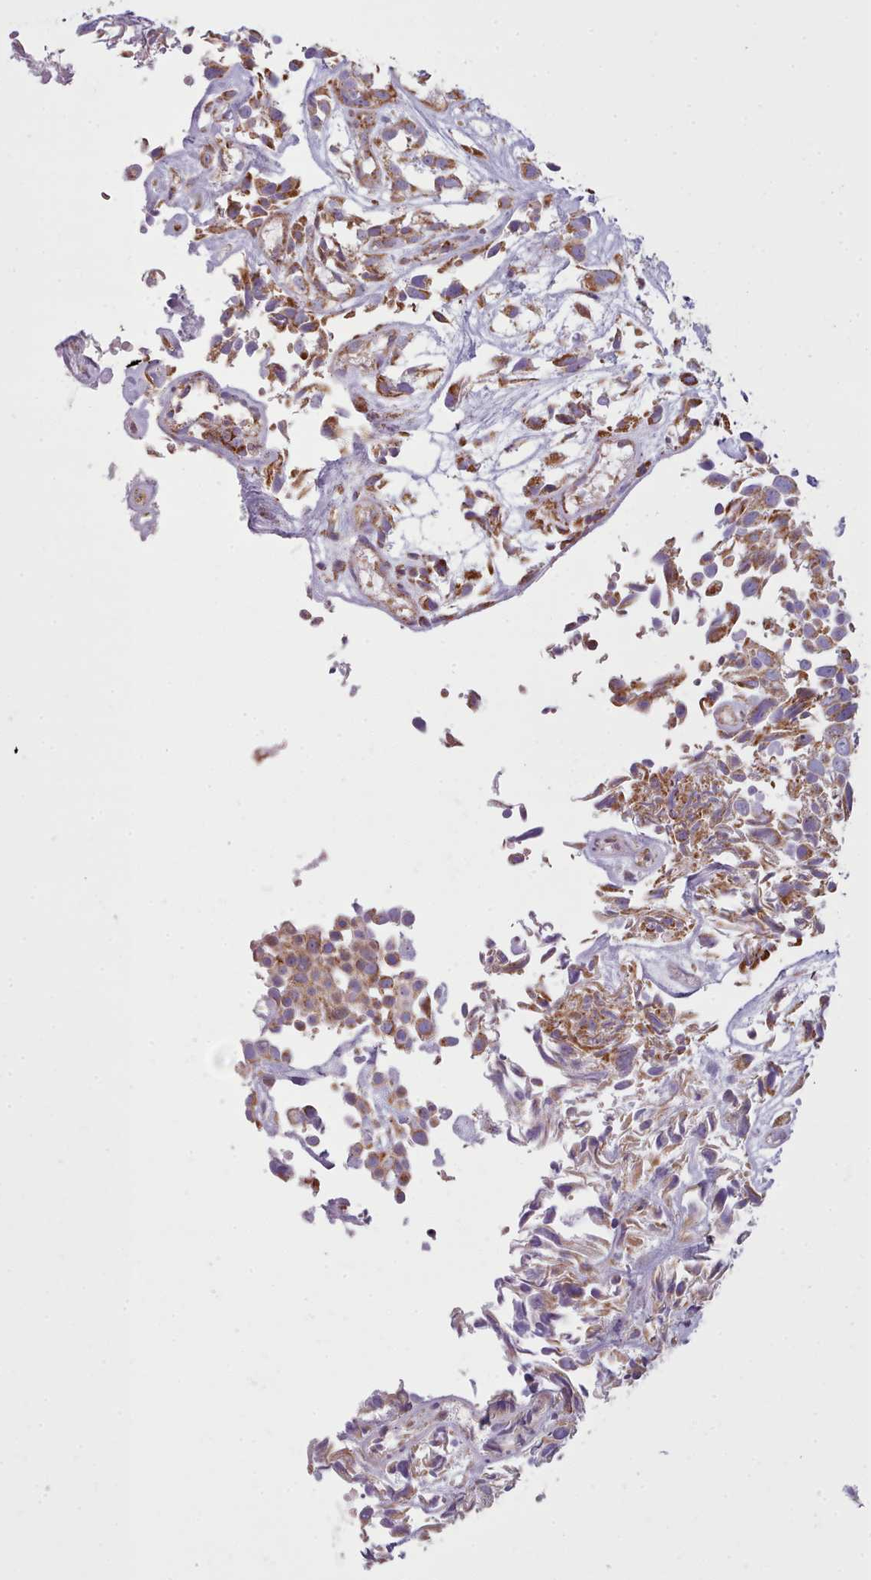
{"staining": {"intensity": "moderate", "quantity": ">75%", "location": "cytoplasmic/membranous"}, "tissue": "urothelial cancer", "cell_type": "Tumor cells", "image_type": "cancer", "snomed": [{"axis": "morphology", "description": "Urothelial carcinoma, High grade"}, {"axis": "topography", "description": "Urinary bladder"}], "caption": "Protein analysis of urothelial cancer tissue exhibits moderate cytoplasmic/membranous expression in approximately >75% of tumor cells.", "gene": "SRP54", "patient": {"sex": "male", "age": 56}}